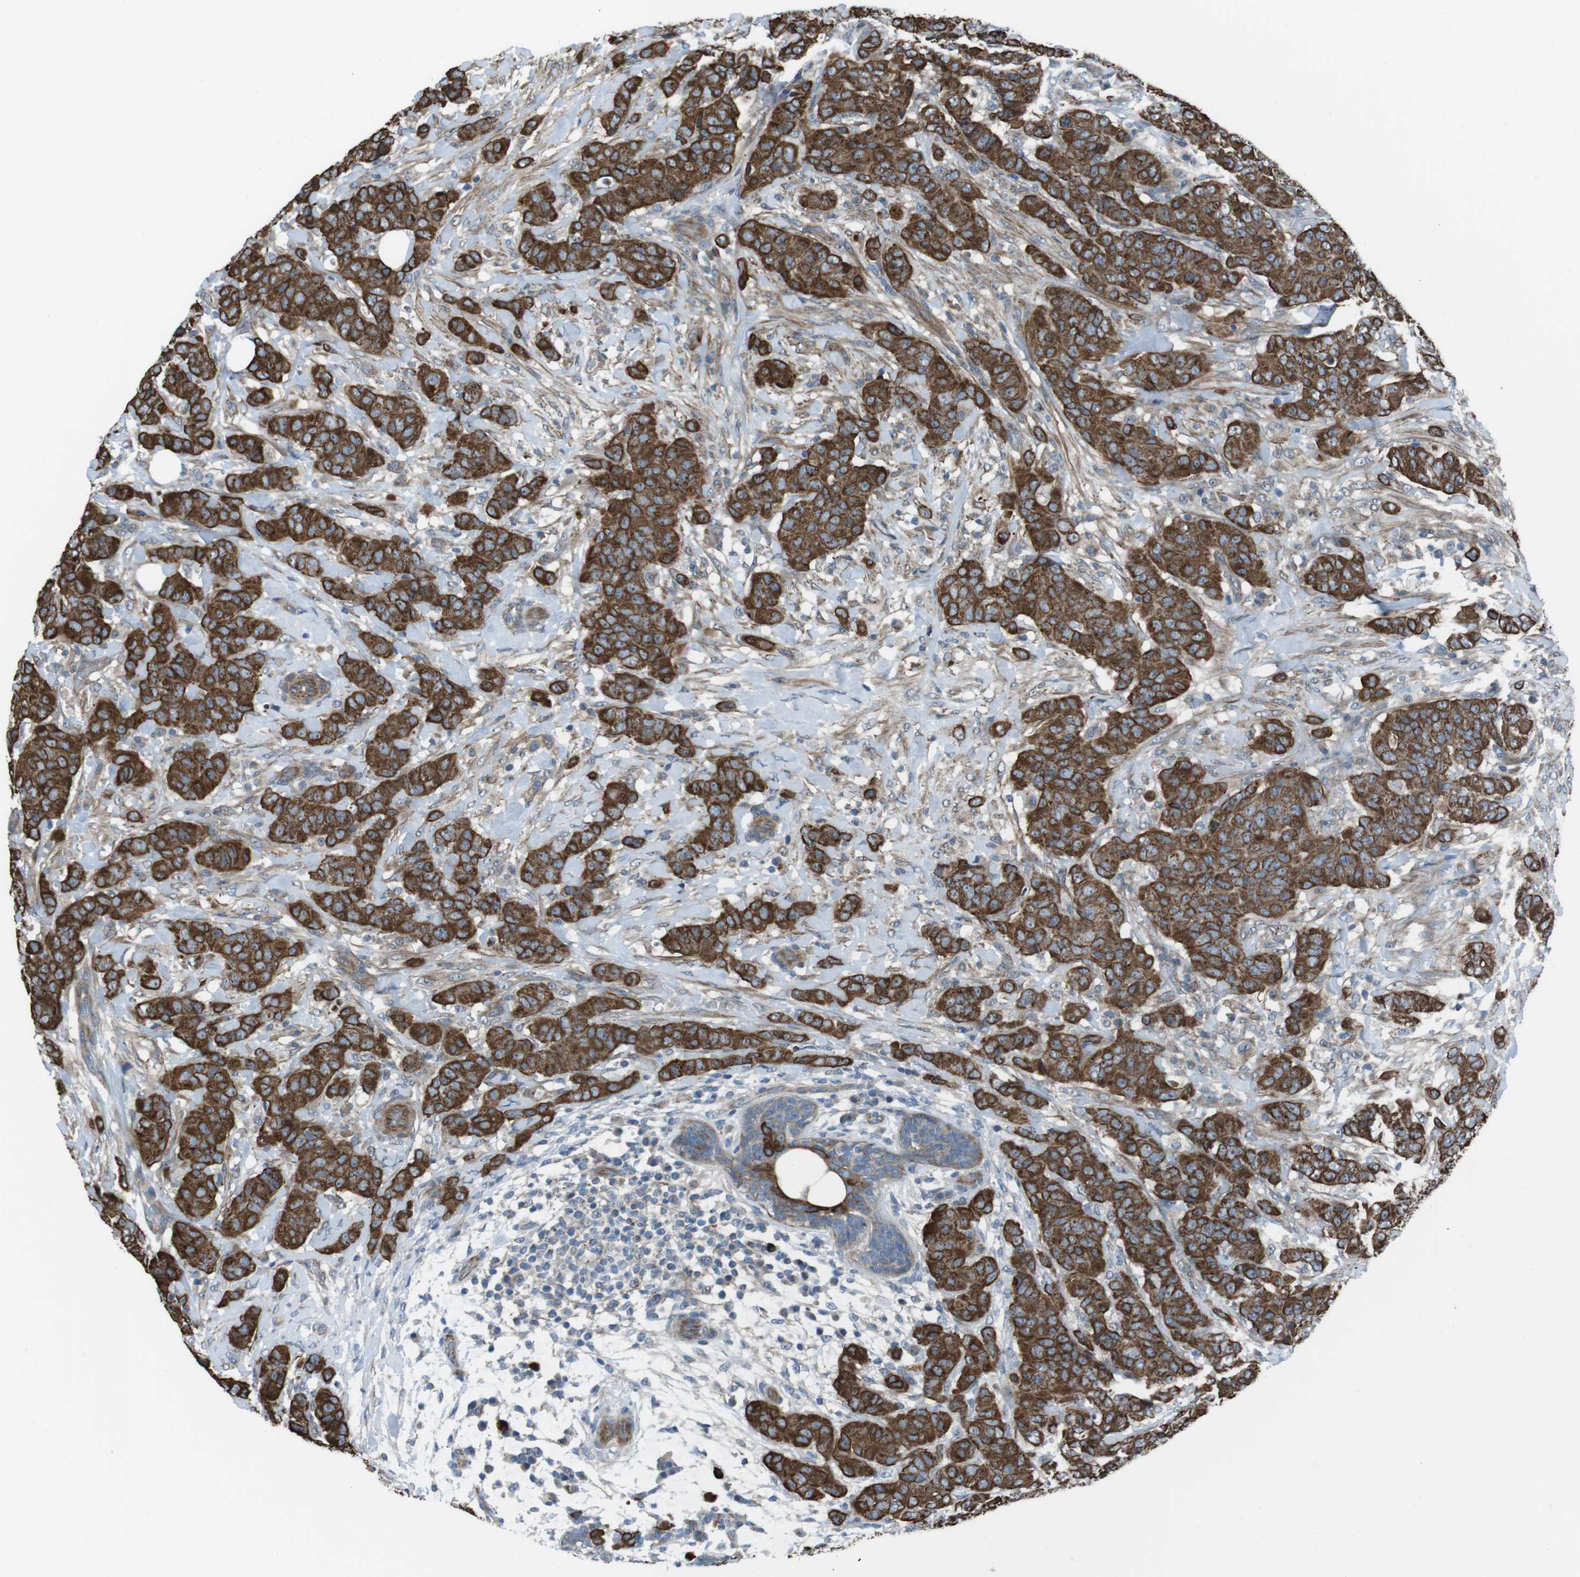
{"staining": {"intensity": "strong", "quantity": ">75%", "location": "cytoplasmic/membranous"}, "tissue": "breast cancer", "cell_type": "Tumor cells", "image_type": "cancer", "snomed": [{"axis": "morphology", "description": "Normal tissue, NOS"}, {"axis": "morphology", "description": "Duct carcinoma"}, {"axis": "topography", "description": "Breast"}], "caption": "A high amount of strong cytoplasmic/membranous positivity is identified in approximately >75% of tumor cells in breast intraductal carcinoma tissue.", "gene": "FAM174B", "patient": {"sex": "female", "age": 40}}